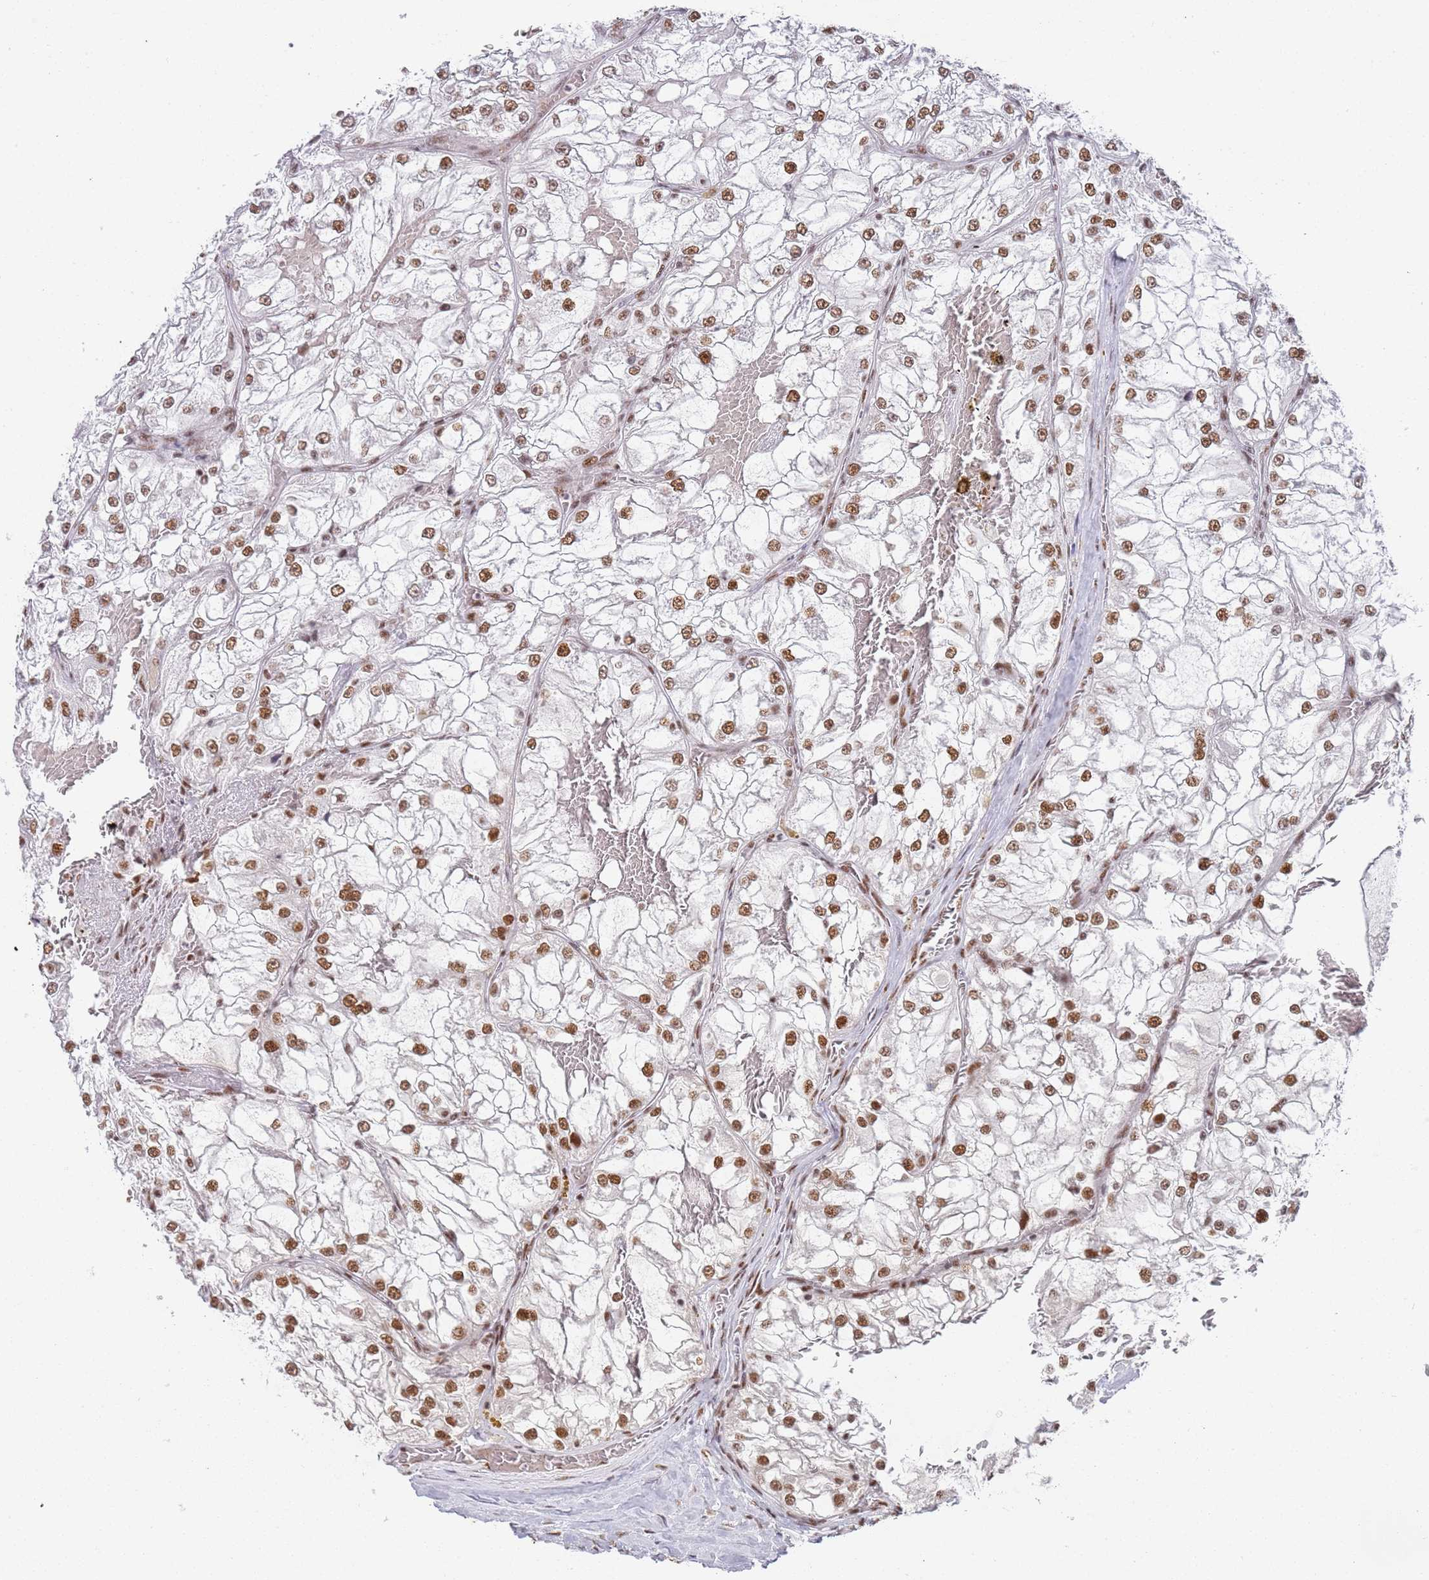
{"staining": {"intensity": "moderate", "quantity": ">75%", "location": "nuclear"}, "tissue": "renal cancer", "cell_type": "Tumor cells", "image_type": "cancer", "snomed": [{"axis": "morphology", "description": "Adenocarcinoma, NOS"}, {"axis": "topography", "description": "Kidney"}], "caption": "IHC of adenocarcinoma (renal) exhibits medium levels of moderate nuclear positivity in about >75% of tumor cells. Immunohistochemistry (ihc) stains the protein in brown and the nuclei are stained blue.", "gene": "AKAP8L", "patient": {"sex": "female", "age": 72}}